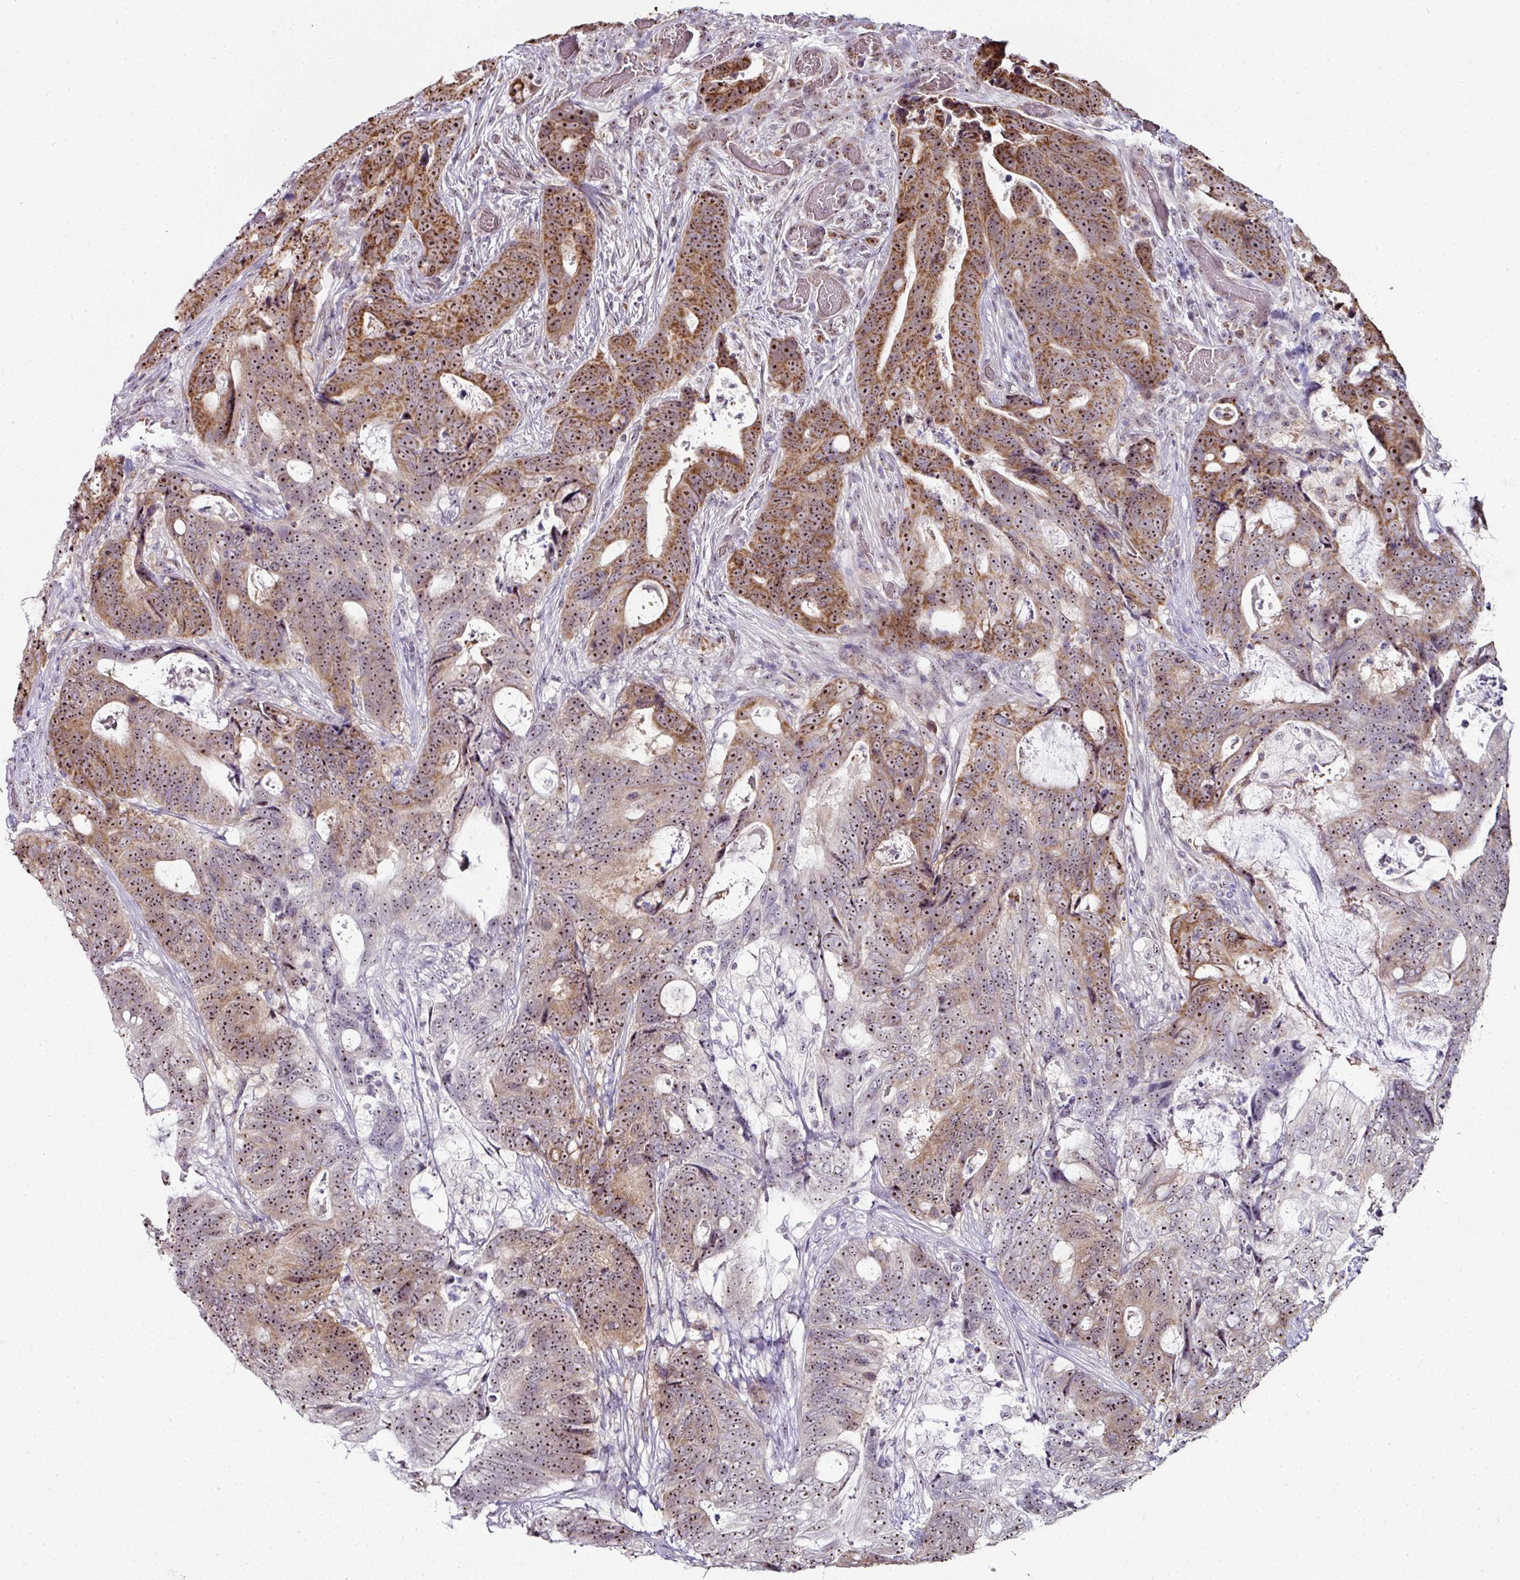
{"staining": {"intensity": "strong", "quantity": ">75%", "location": "cytoplasmic/membranous,nuclear"}, "tissue": "colorectal cancer", "cell_type": "Tumor cells", "image_type": "cancer", "snomed": [{"axis": "morphology", "description": "Adenocarcinoma, NOS"}, {"axis": "topography", "description": "Colon"}], "caption": "A high-resolution image shows IHC staining of colorectal cancer (adenocarcinoma), which reveals strong cytoplasmic/membranous and nuclear staining in about >75% of tumor cells.", "gene": "NACC2", "patient": {"sex": "female", "age": 82}}